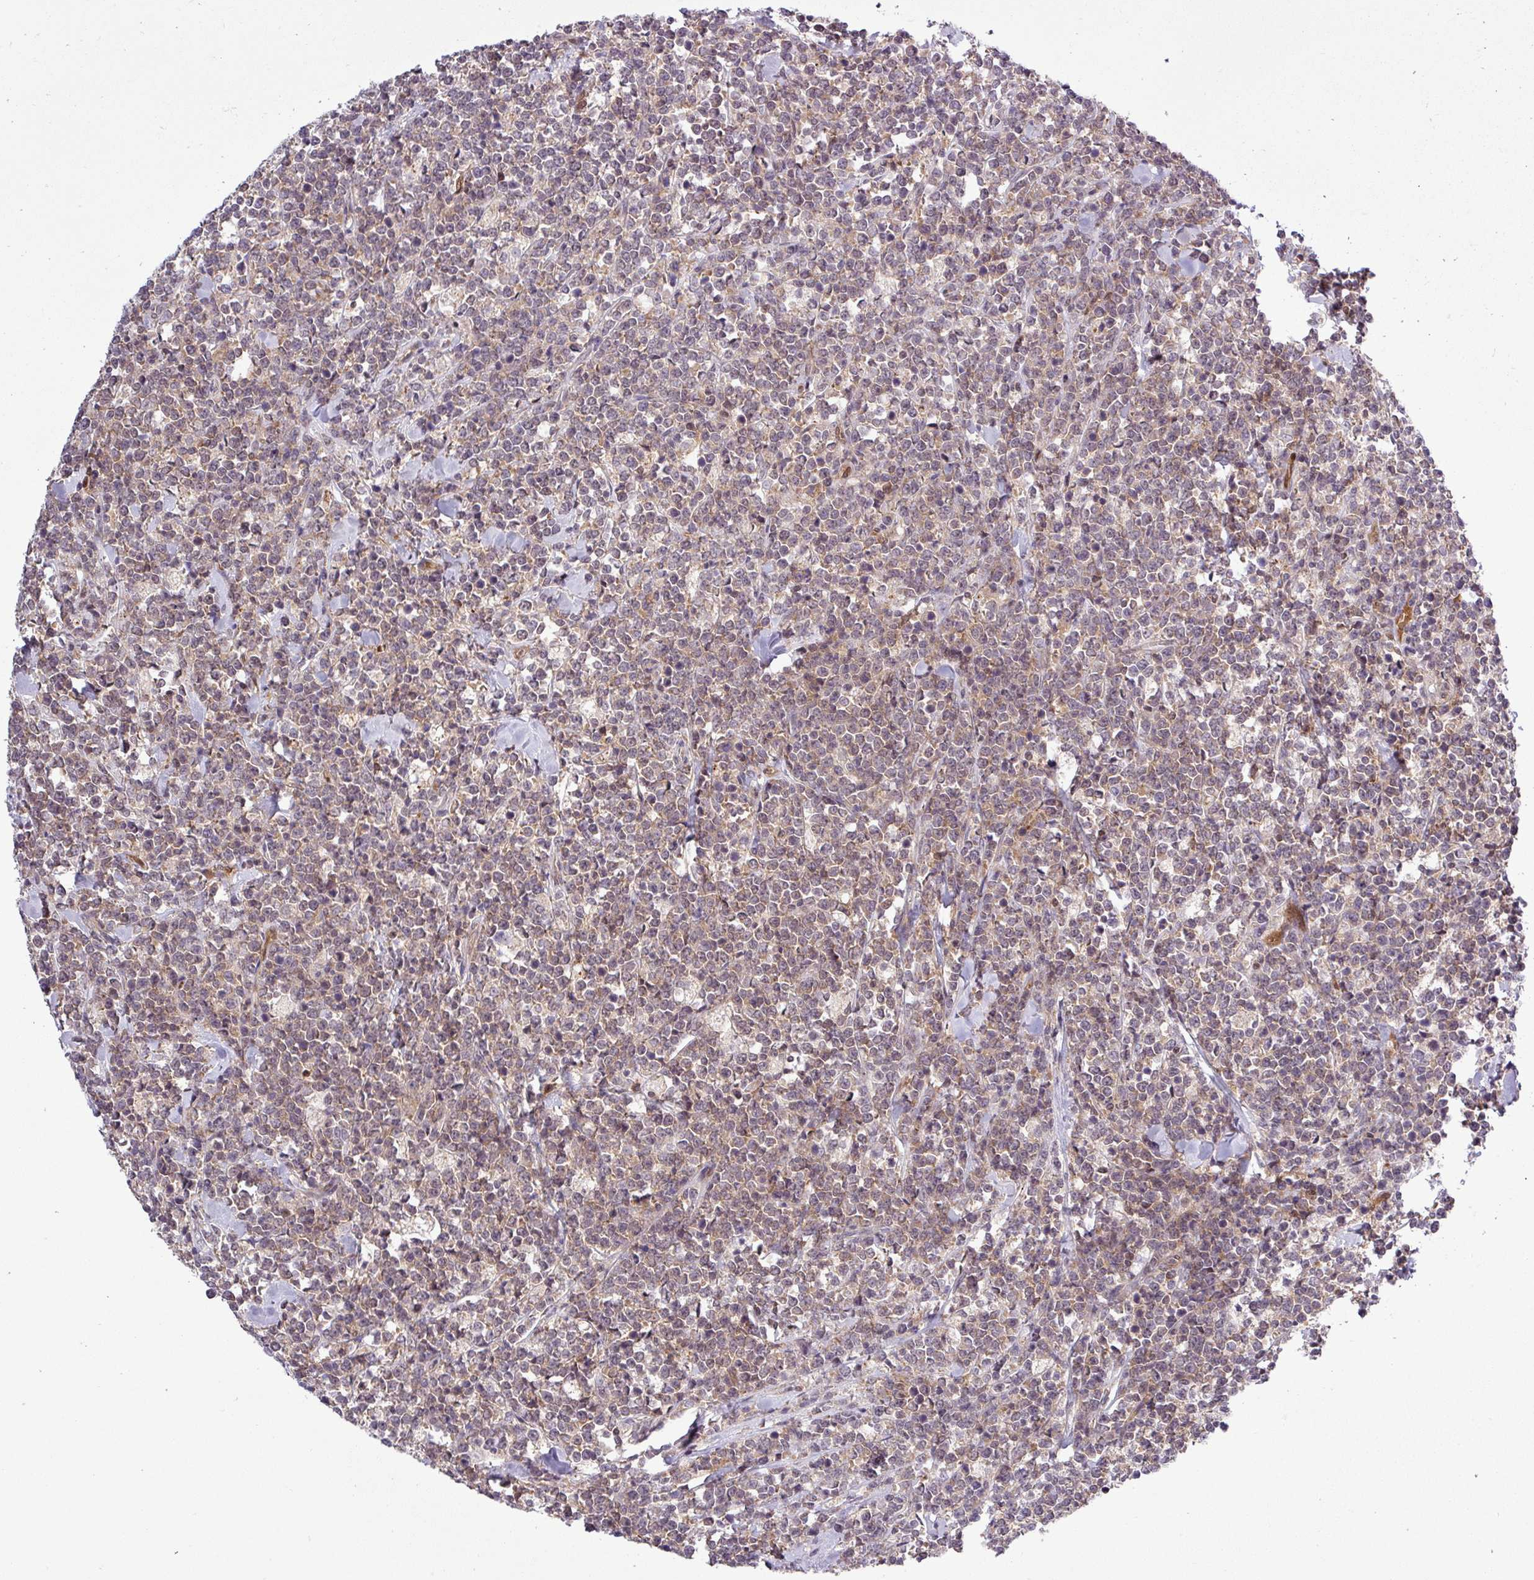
{"staining": {"intensity": "moderate", "quantity": ">75%", "location": "cytoplasmic/membranous,nuclear"}, "tissue": "lymphoma", "cell_type": "Tumor cells", "image_type": "cancer", "snomed": [{"axis": "morphology", "description": "Malignant lymphoma, non-Hodgkin's type, High grade"}, {"axis": "topography", "description": "Small intestine"}, {"axis": "topography", "description": "Colon"}], "caption": "Immunohistochemical staining of human lymphoma shows medium levels of moderate cytoplasmic/membranous and nuclear staining in about >75% of tumor cells.", "gene": "CARHSP1", "patient": {"sex": "male", "age": 8}}